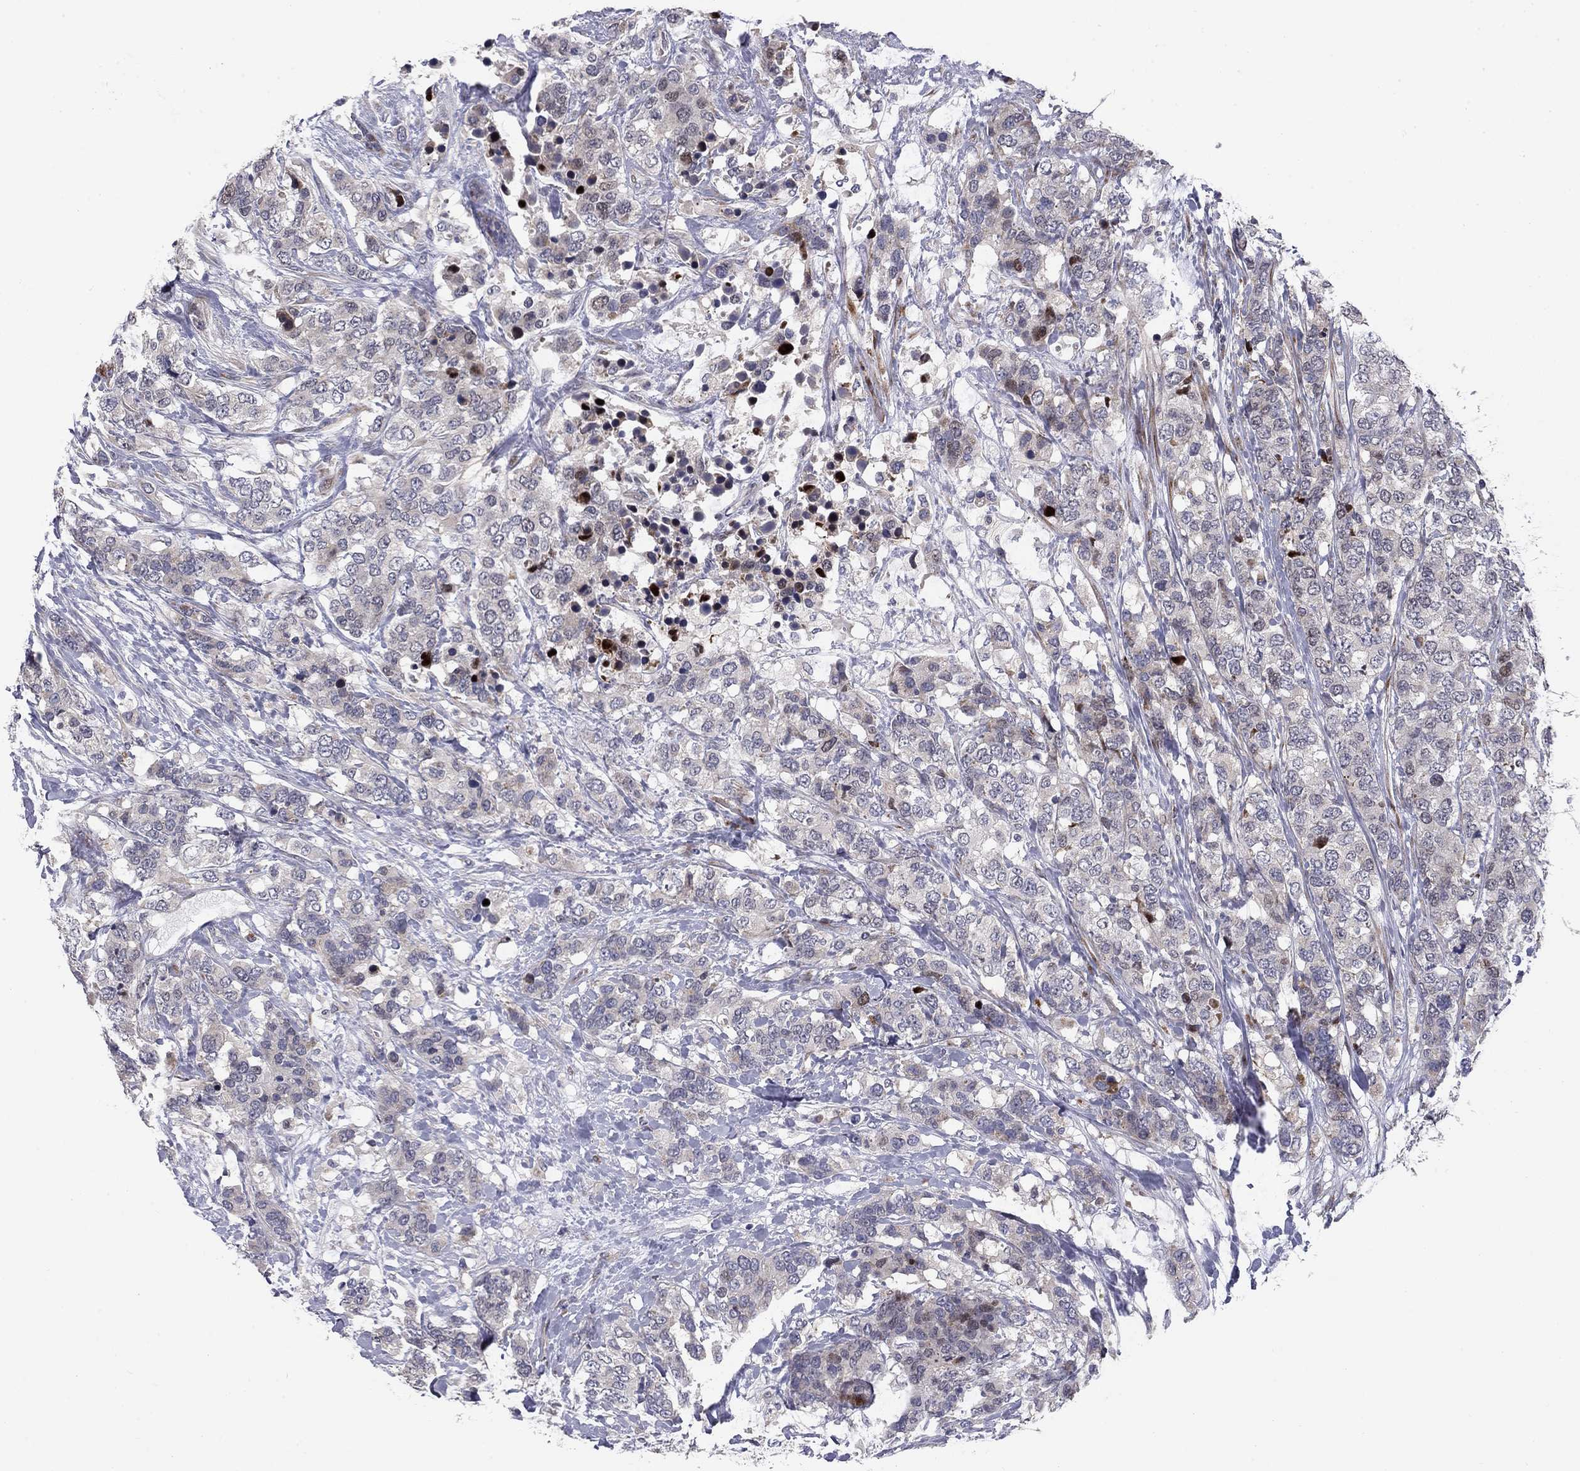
{"staining": {"intensity": "negative", "quantity": "none", "location": "none"}, "tissue": "breast cancer", "cell_type": "Tumor cells", "image_type": "cancer", "snomed": [{"axis": "morphology", "description": "Lobular carcinoma"}, {"axis": "topography", "description": "Breast"}], "caption": "This is an IHC image of human lobular carcinoma (breast). There is no positivity in tumor cells.", "gene": "MIOS", "patient": {"sex": "female", "age": 59}}